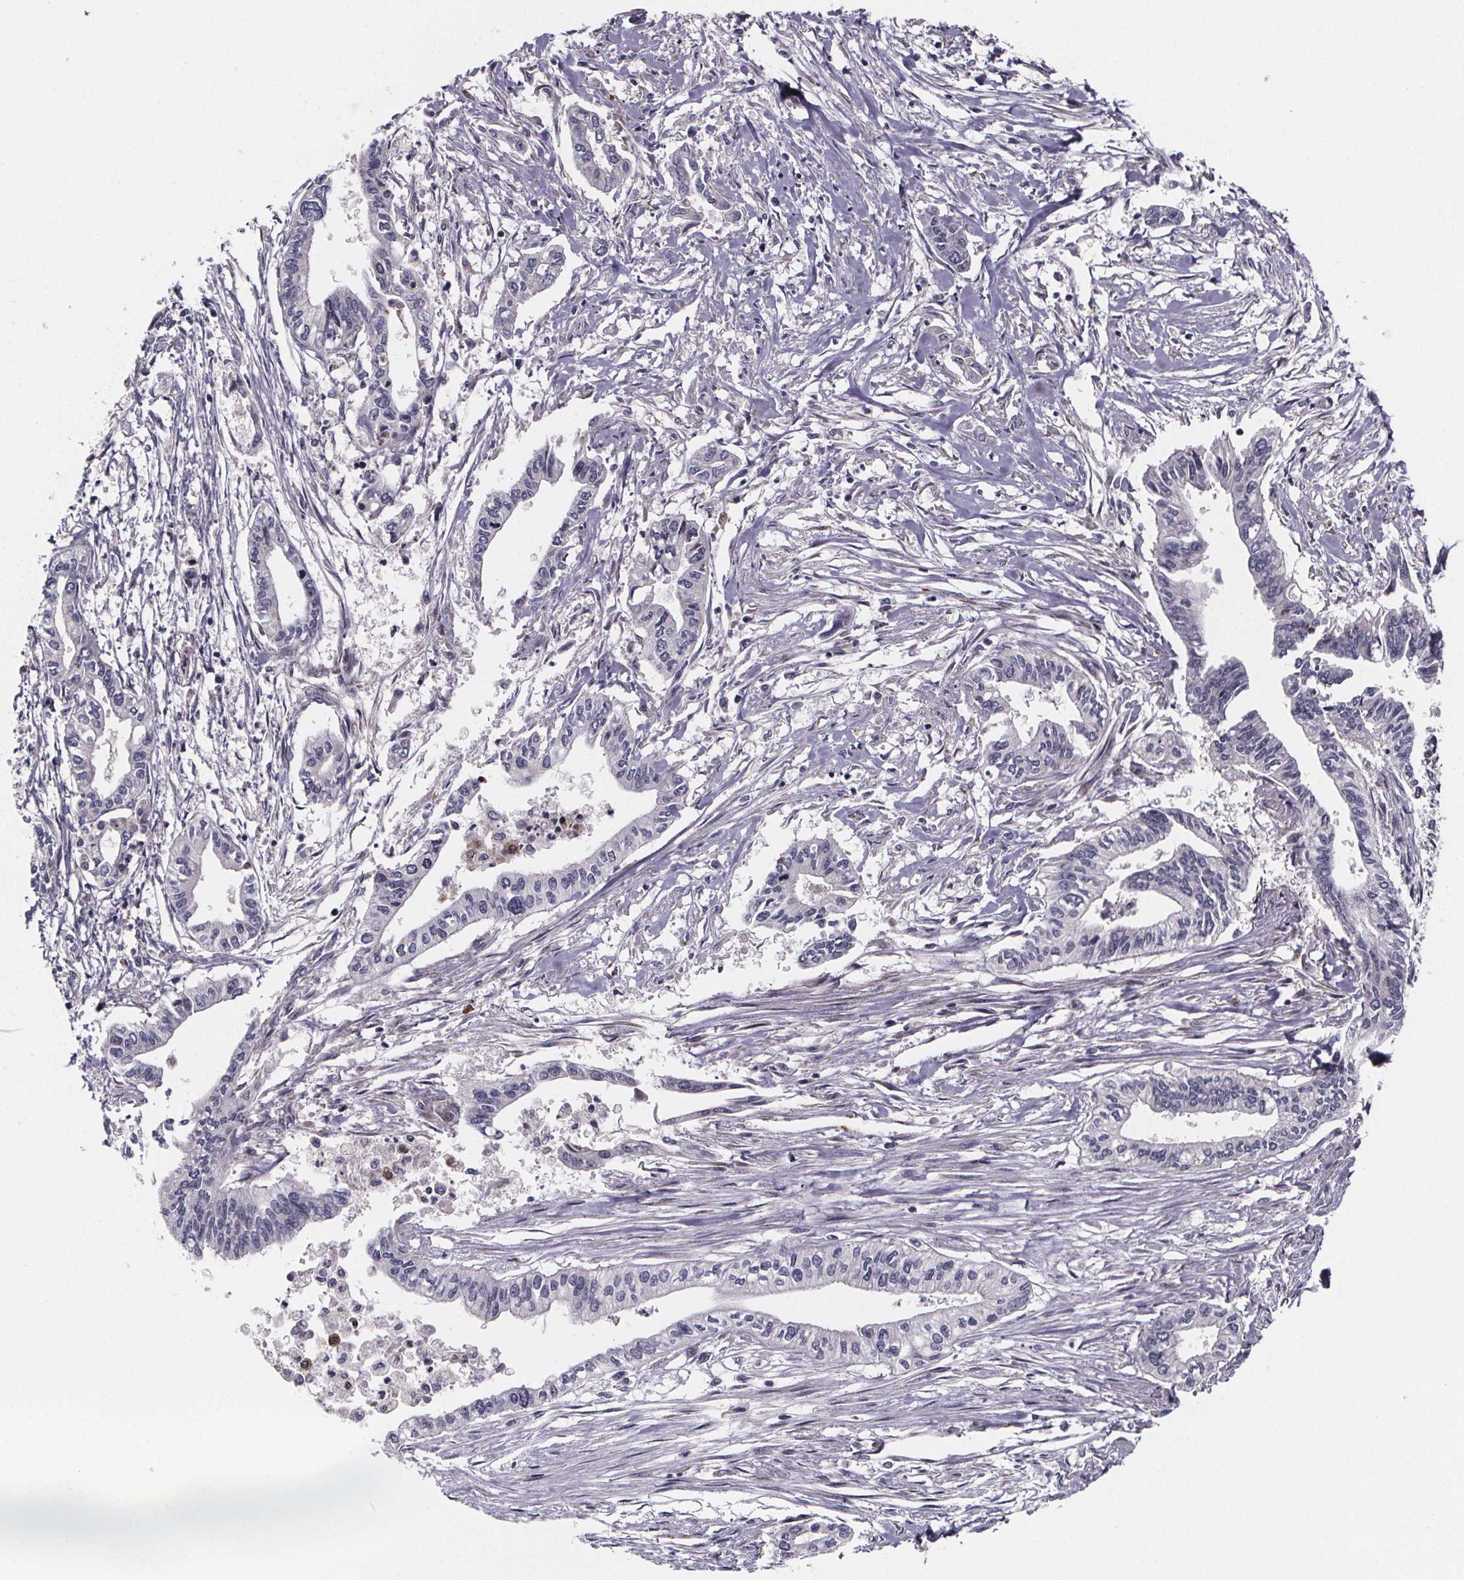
{"staining": {"intensity": "negative", "quantity": "none", "location": "none"}, "tissue": "pancreatic cancer", "cell_type": "Tumor cells", "image_type": "cancer", "snomed": [{"axis": "morphology", "description": "Adenocarcinoma, NOS"}, {"axis": "topography", "description": "Pancreas"}], "caption": "A histopathology image of human pancreatic adenocarcinoma is negative for staining in tumor cells.", "gene": "NDST1", "patient": {"sex": "male", "age": 60}}